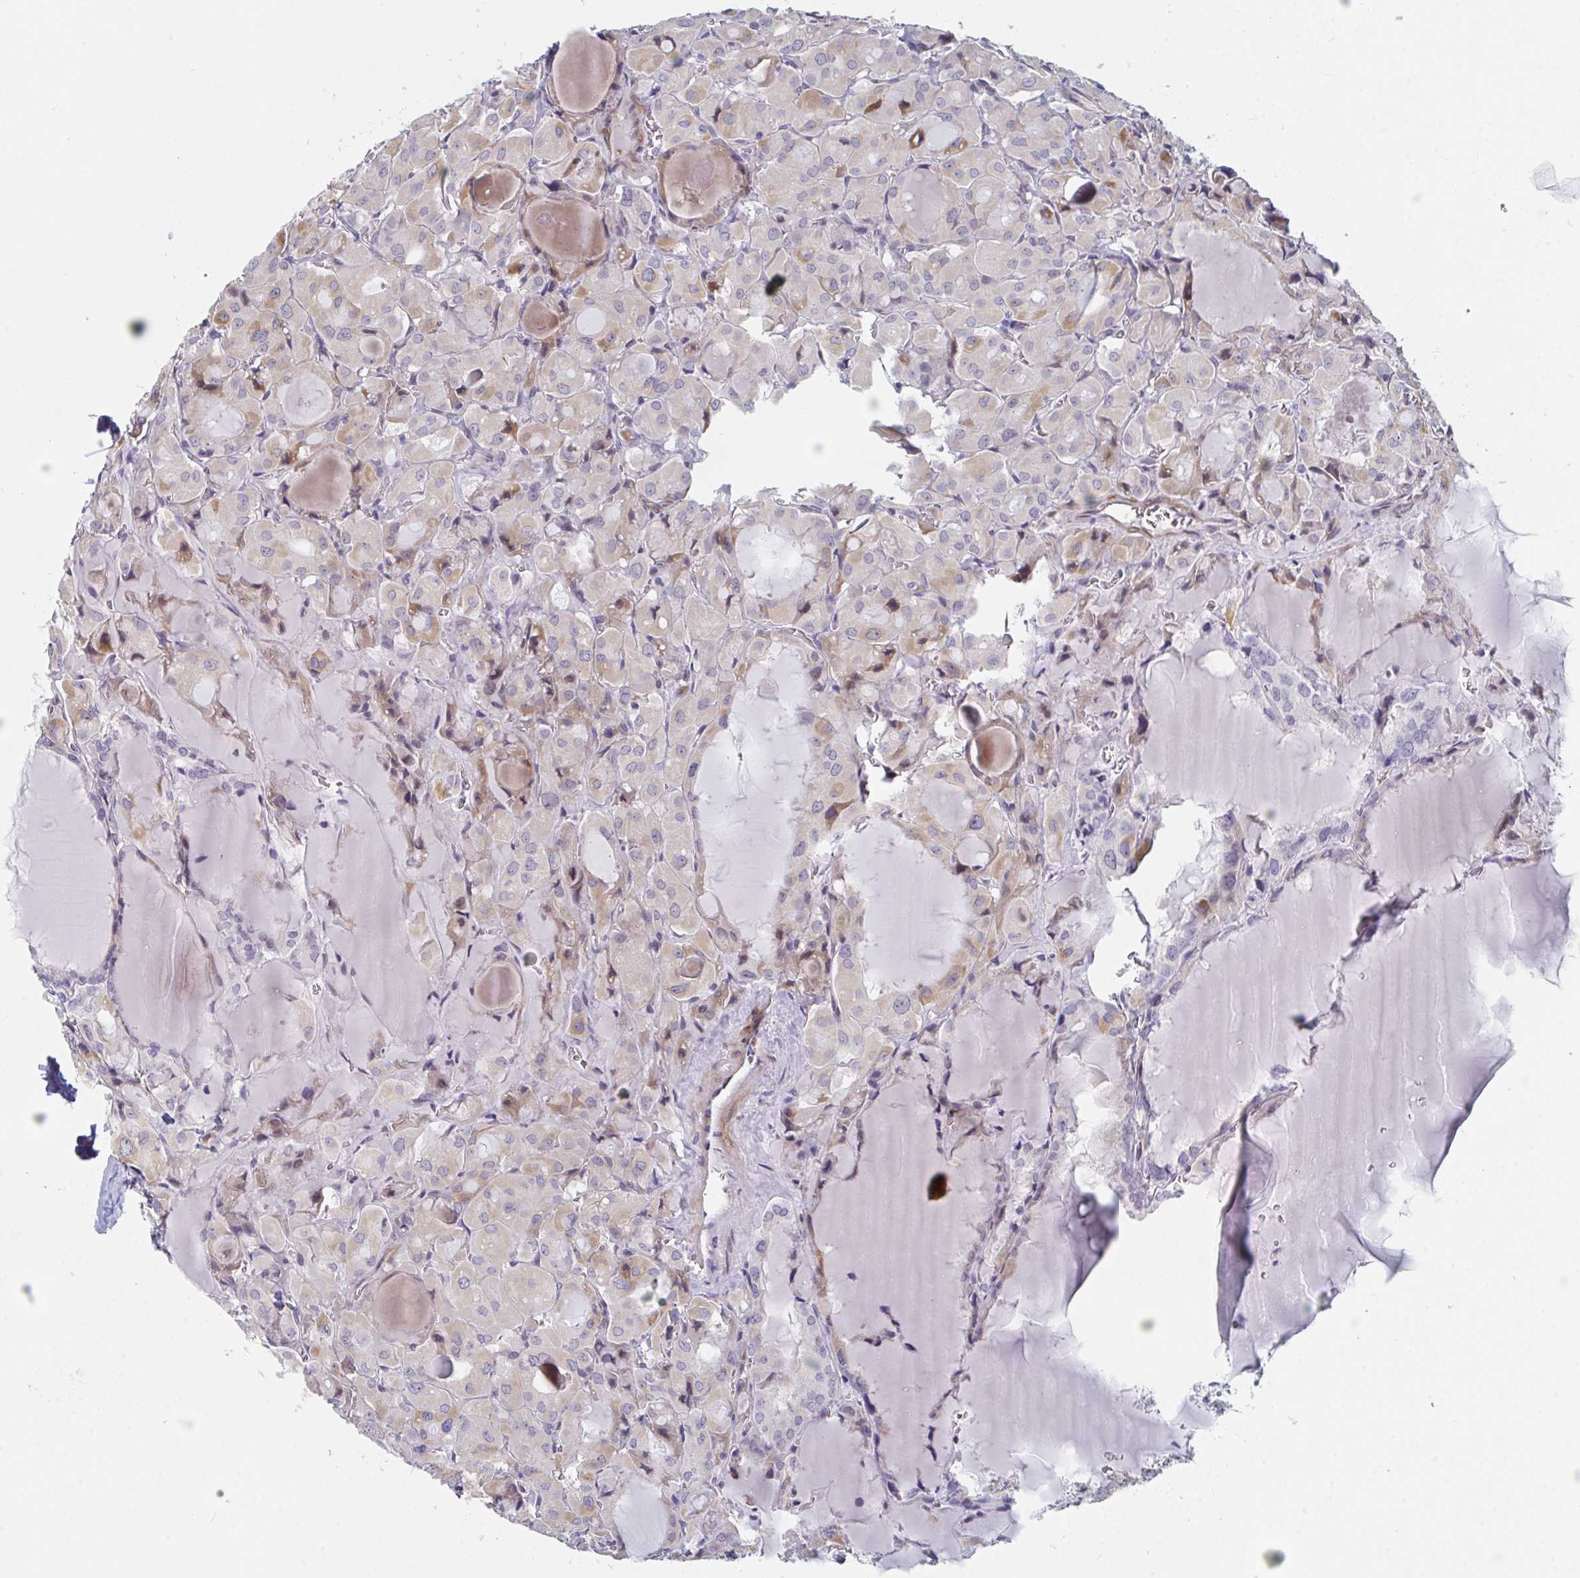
{"staining": {"intensity": "weak", "quantity": "25%-75%", "location": "cytoplasmic/membranous,nuclear"}, "tissue": "thyroid cancer", "cell_type": "Tumor cells", "image_type": "cancer", "snomed": [{"axis": "morphology", "description": "Papillary adenocarcinoma, NOS"}, {"axis": "topography", "description": "Thyroid gland"}], "caption": "Thyroid cancer (papillary adenocarcinoma) tissue demonstrates weak cytoplasmic/membranous and nuclear staining in about 25%-75% of tumor cells The protein of interest is shown in brown color, while the nuclei are stained blue.", "gene": "CENPT", "patient": {"sex": "male", "age": 87}}